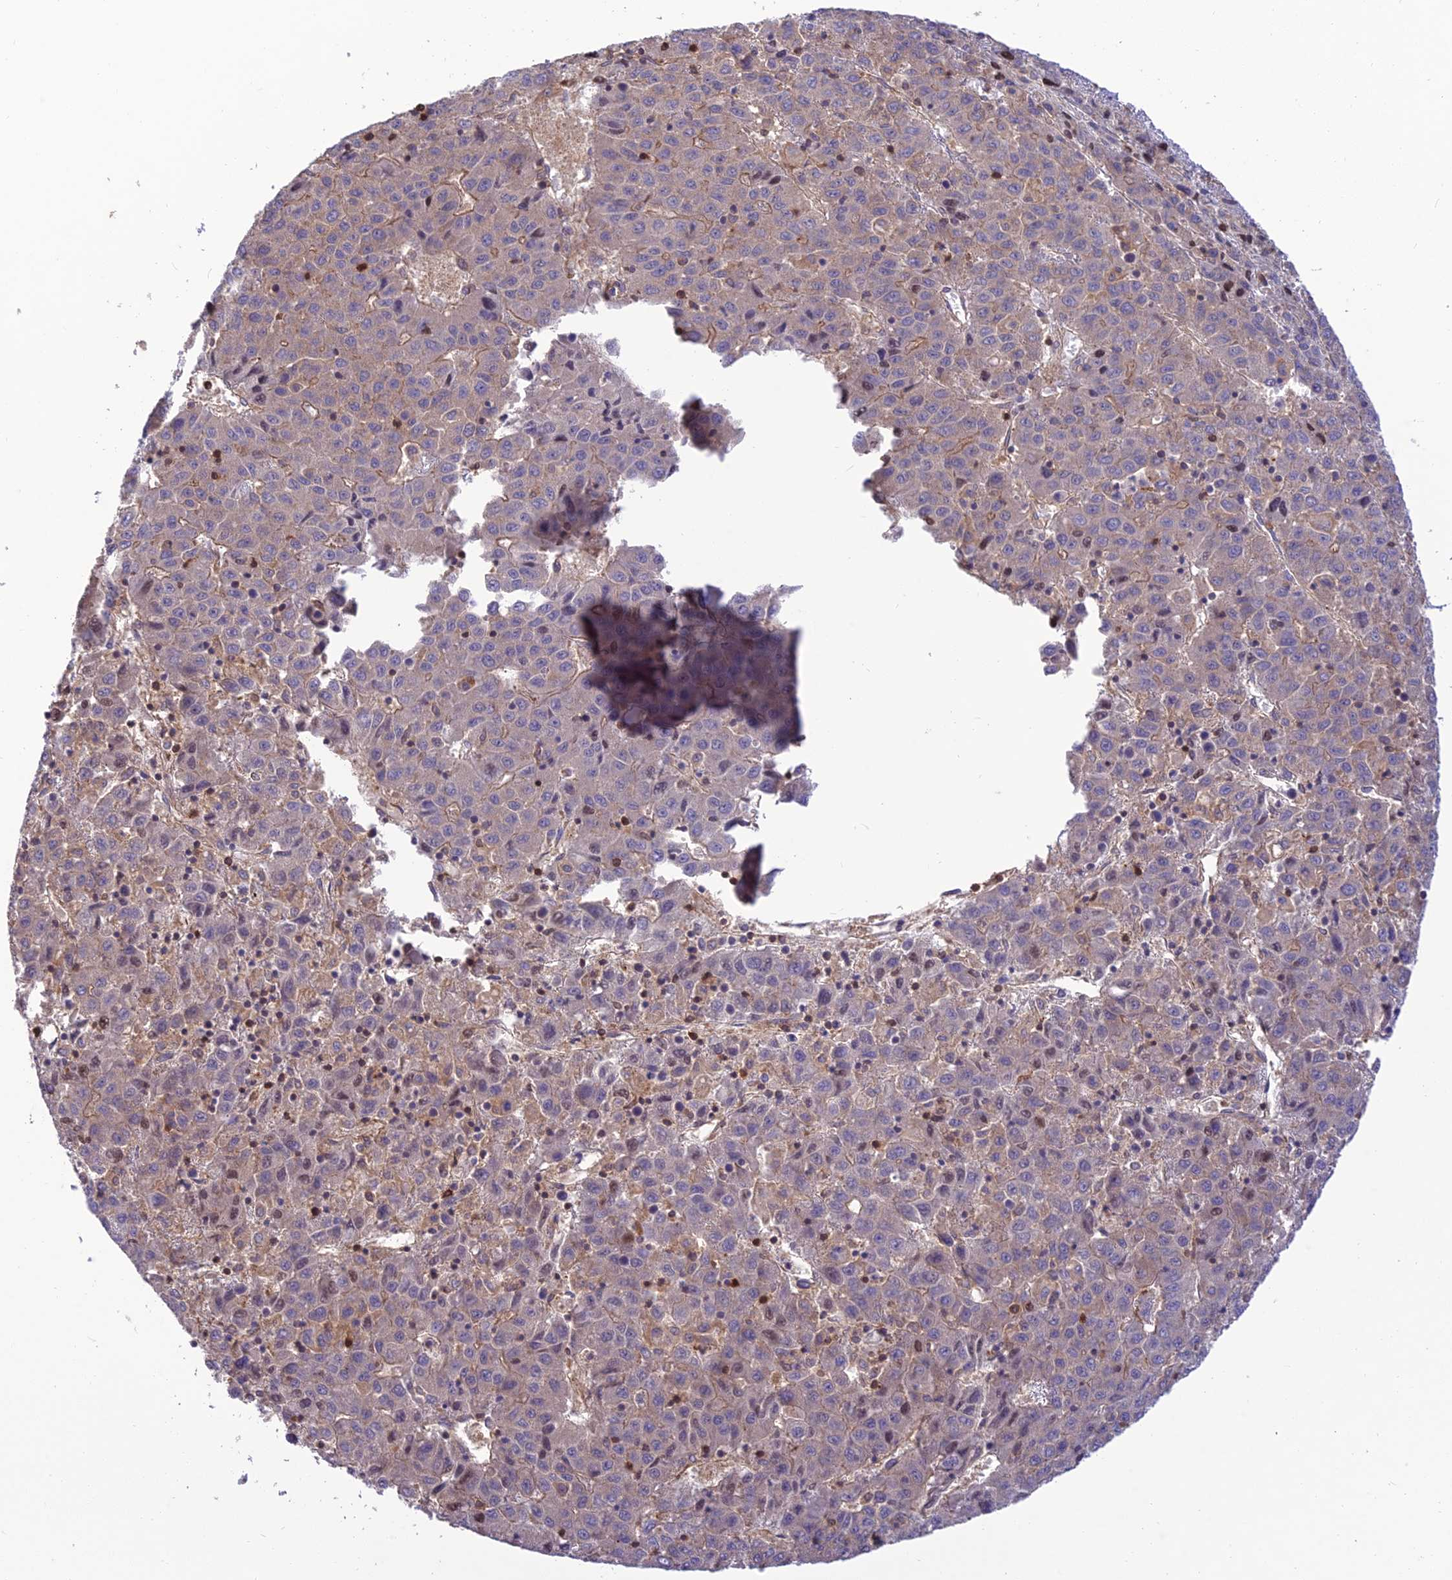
{"staining": {"intensity": "weak", "quantity": "<25%", "location": "cytoplasmic/membranous"}, "tissue": "liver cancer", "cell_type": "Tumor cells", "image_type": "cancer", "snomed": [{"axis": "morphology", "description": "Carcinoma, Hepatocellular, NOS"}, {"axis": "topography", "description": "Liver"}], "caption": "IHC image of human liver hepatocellular carcinoma stained for a protein (brown), which exhibits no positivity in tumor cells.", "gene": "HPSE2", "patient": {"sex": "female", "age": 53}}